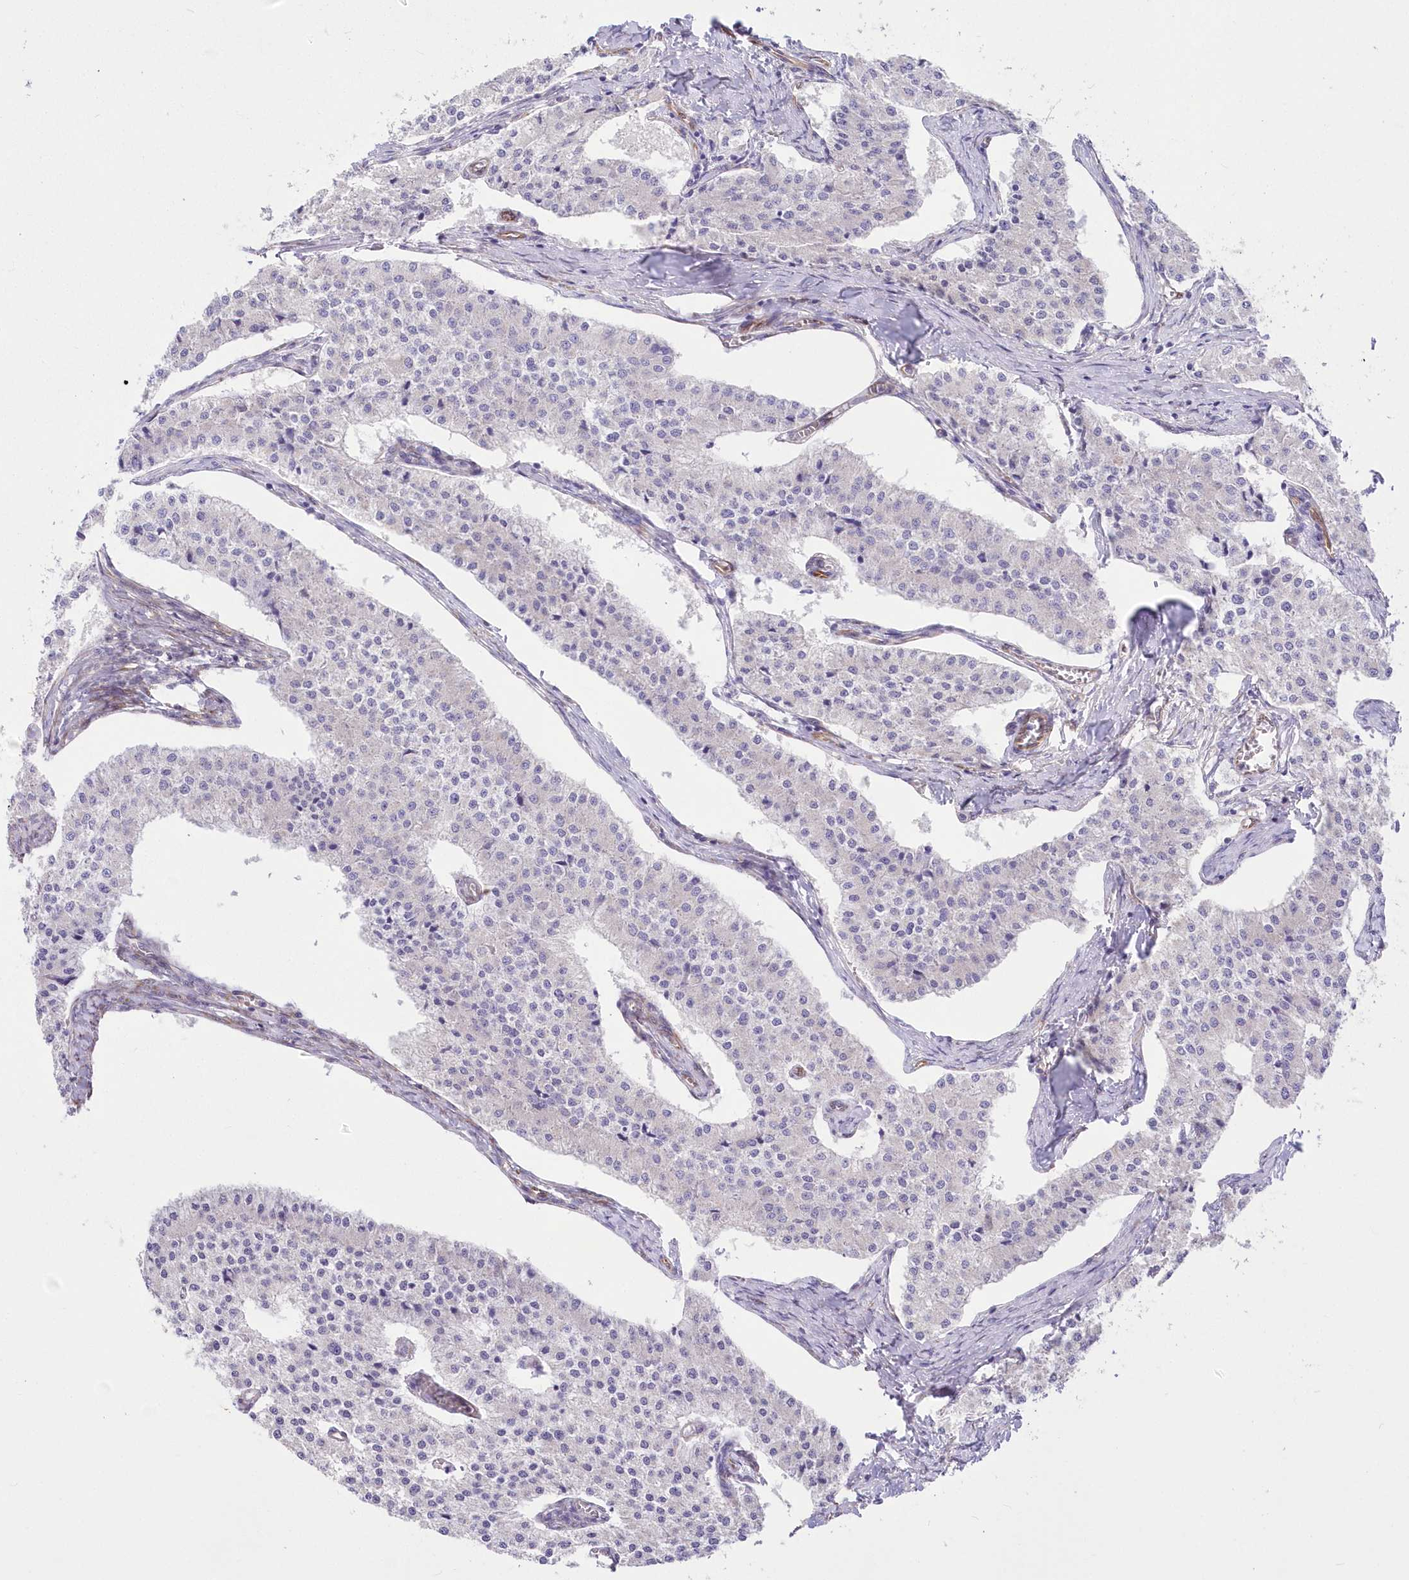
{"staining": {"intensity": "negative", "quantity": "none", "location": "none"}, "tissue": "carcinoid", "cell_type": "Tumor cells", "image_type": "cancer", "snomed": [{"axis": "morphology", "description": "Carcinoid, malignant, NOS"}, {"axis": "topography", "description": "Colon"}], "caption": "Tumor cells show no significant protein positivity in carcinoid.", "gene": "YTHDC2", "patient": {"sex": "female", "age": 52}}